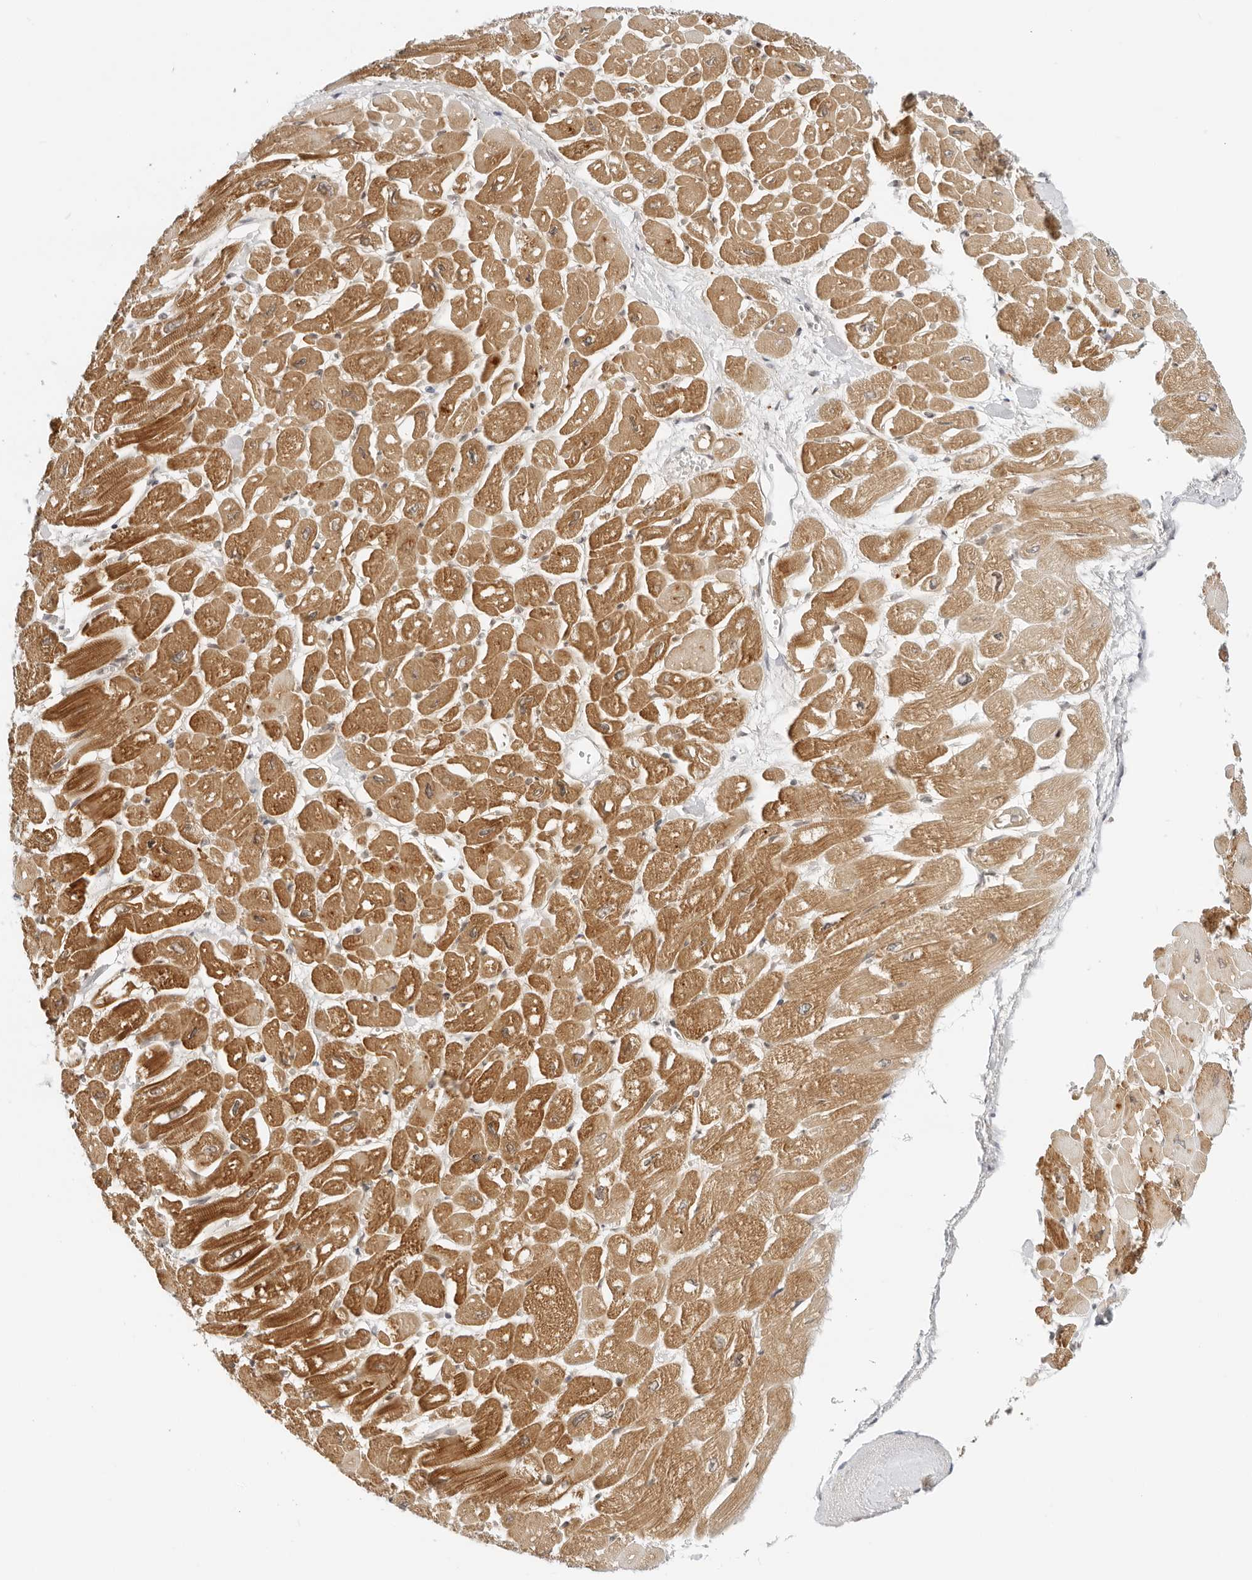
{"staining": {"intensity": "moderate", "quantity": ">75%", "location": "cytoplasmic/membranous"}, "tissue": "heart muscle", "cell_type": "Cardiomyocytes", "image_type": "normal", "snomed": [{"axis": "morphology", "description": "Normal tissue, NOS"}, {"axis": "topography", "description": "Heart"}], "caption": "Immunohistochemical staining of normal human heart muscle displays moderate cytoplasmic/membranous protein staining in approximately >75% of cardiomyocytes. (DAB IHC with brightfield microscopy, high magnification).", "gene": "RC3H1", "patient": {"sex": "male", "age": 54}}